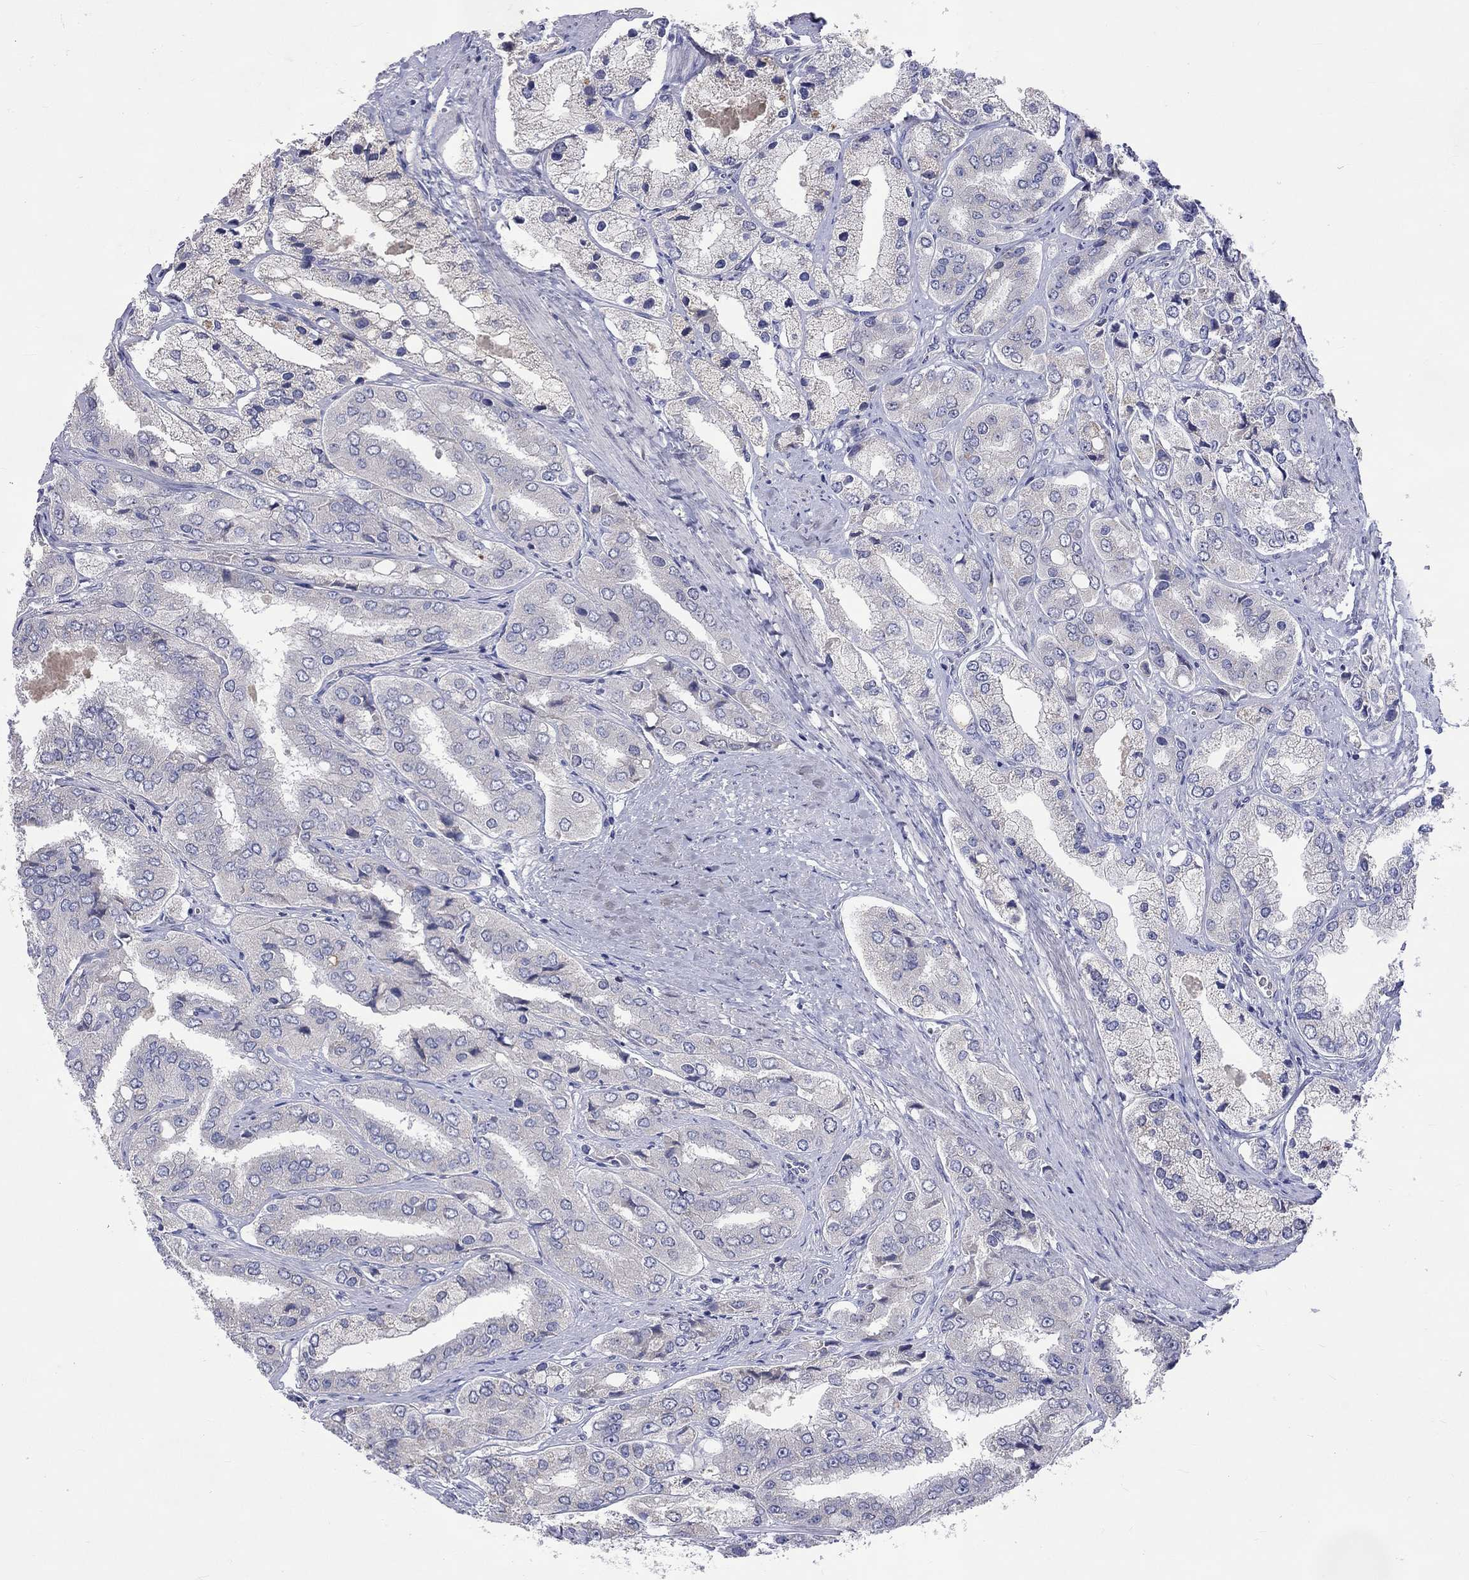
{"staining": {"intensity": "negative", "quantity": "none", "location": "none"}, "tissue": "prostate cancer", "cell_type": "Tumor cells", "image_type": "cancer", "snomed": [{"axis": "morphology", "description": "Adenocarcinoma, Low grade"}, {"axis": "topography", "description": "Prostate"}], "caption": "A histopathology image of human prostate cancer is negative for staining in tumor cells.", "gene": "LRFN4", "patient": {"sex": "male", "age": 69}}